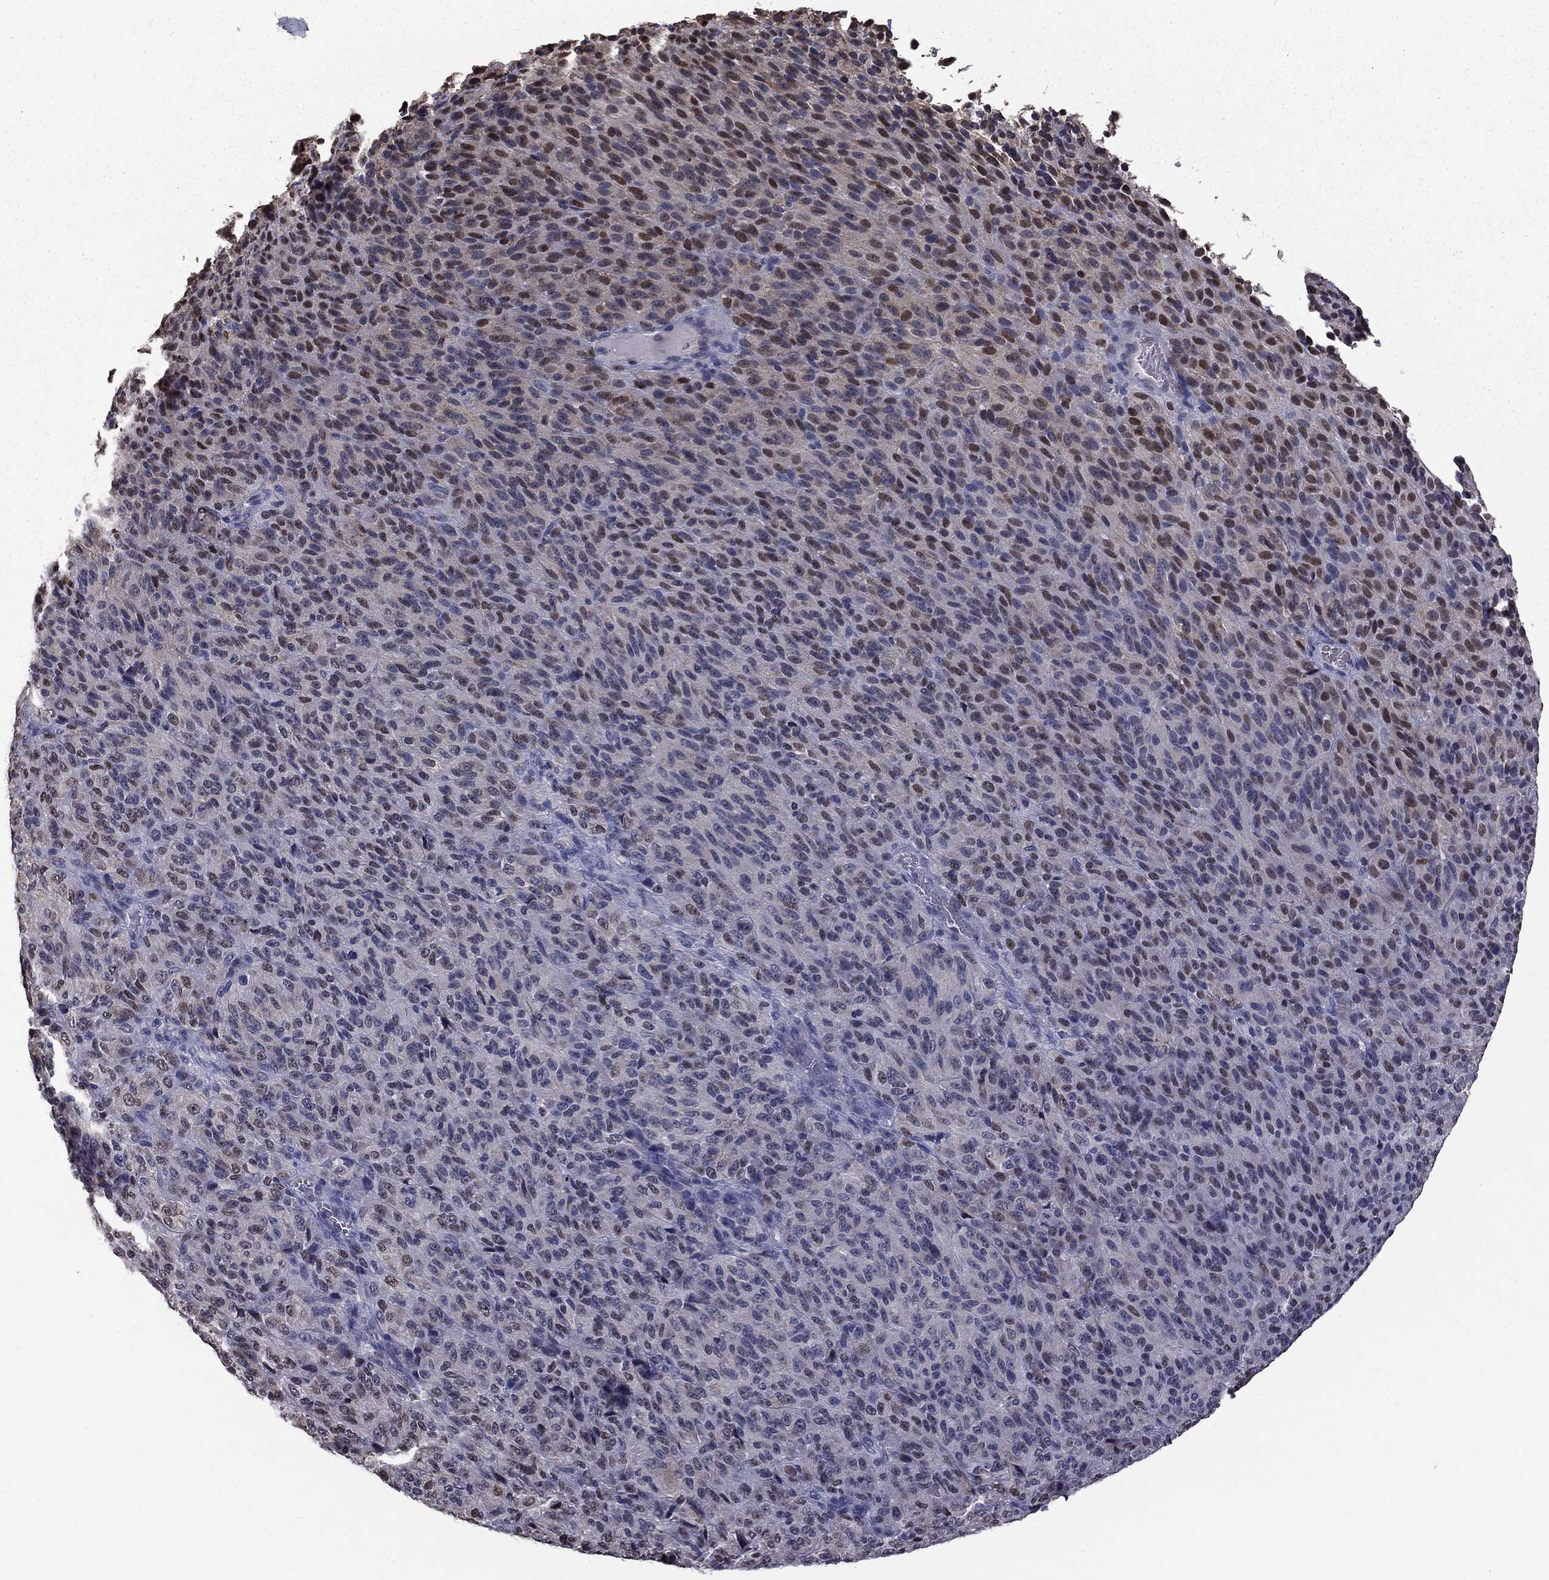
{"staining": {"intensity": "moderate", "quantity": "<25%", "location": "nuclear"}, "tissue": "melanoma", "cell_type": "Tumor cells", "image_type": "cancer", "snomed": [{"axis": "morphology", "description": "Malignant melanoma, Metastatic site"}, {"axis": "topography", "description": "Brain"}], "caption": "Brown immunohistochemical staining in malignant melanoma (metastatic site) demonstrates moderate nuclear positivity in approximately <25% of tumor cells. Using DAB (3,3'-diaminobenzidine) (brown) and hematoxylin (blue) stains, captured at high magnification using brightfield microscopy.", "gene": "HSPB2", "patient": {"sex": "female", "age": 56}}